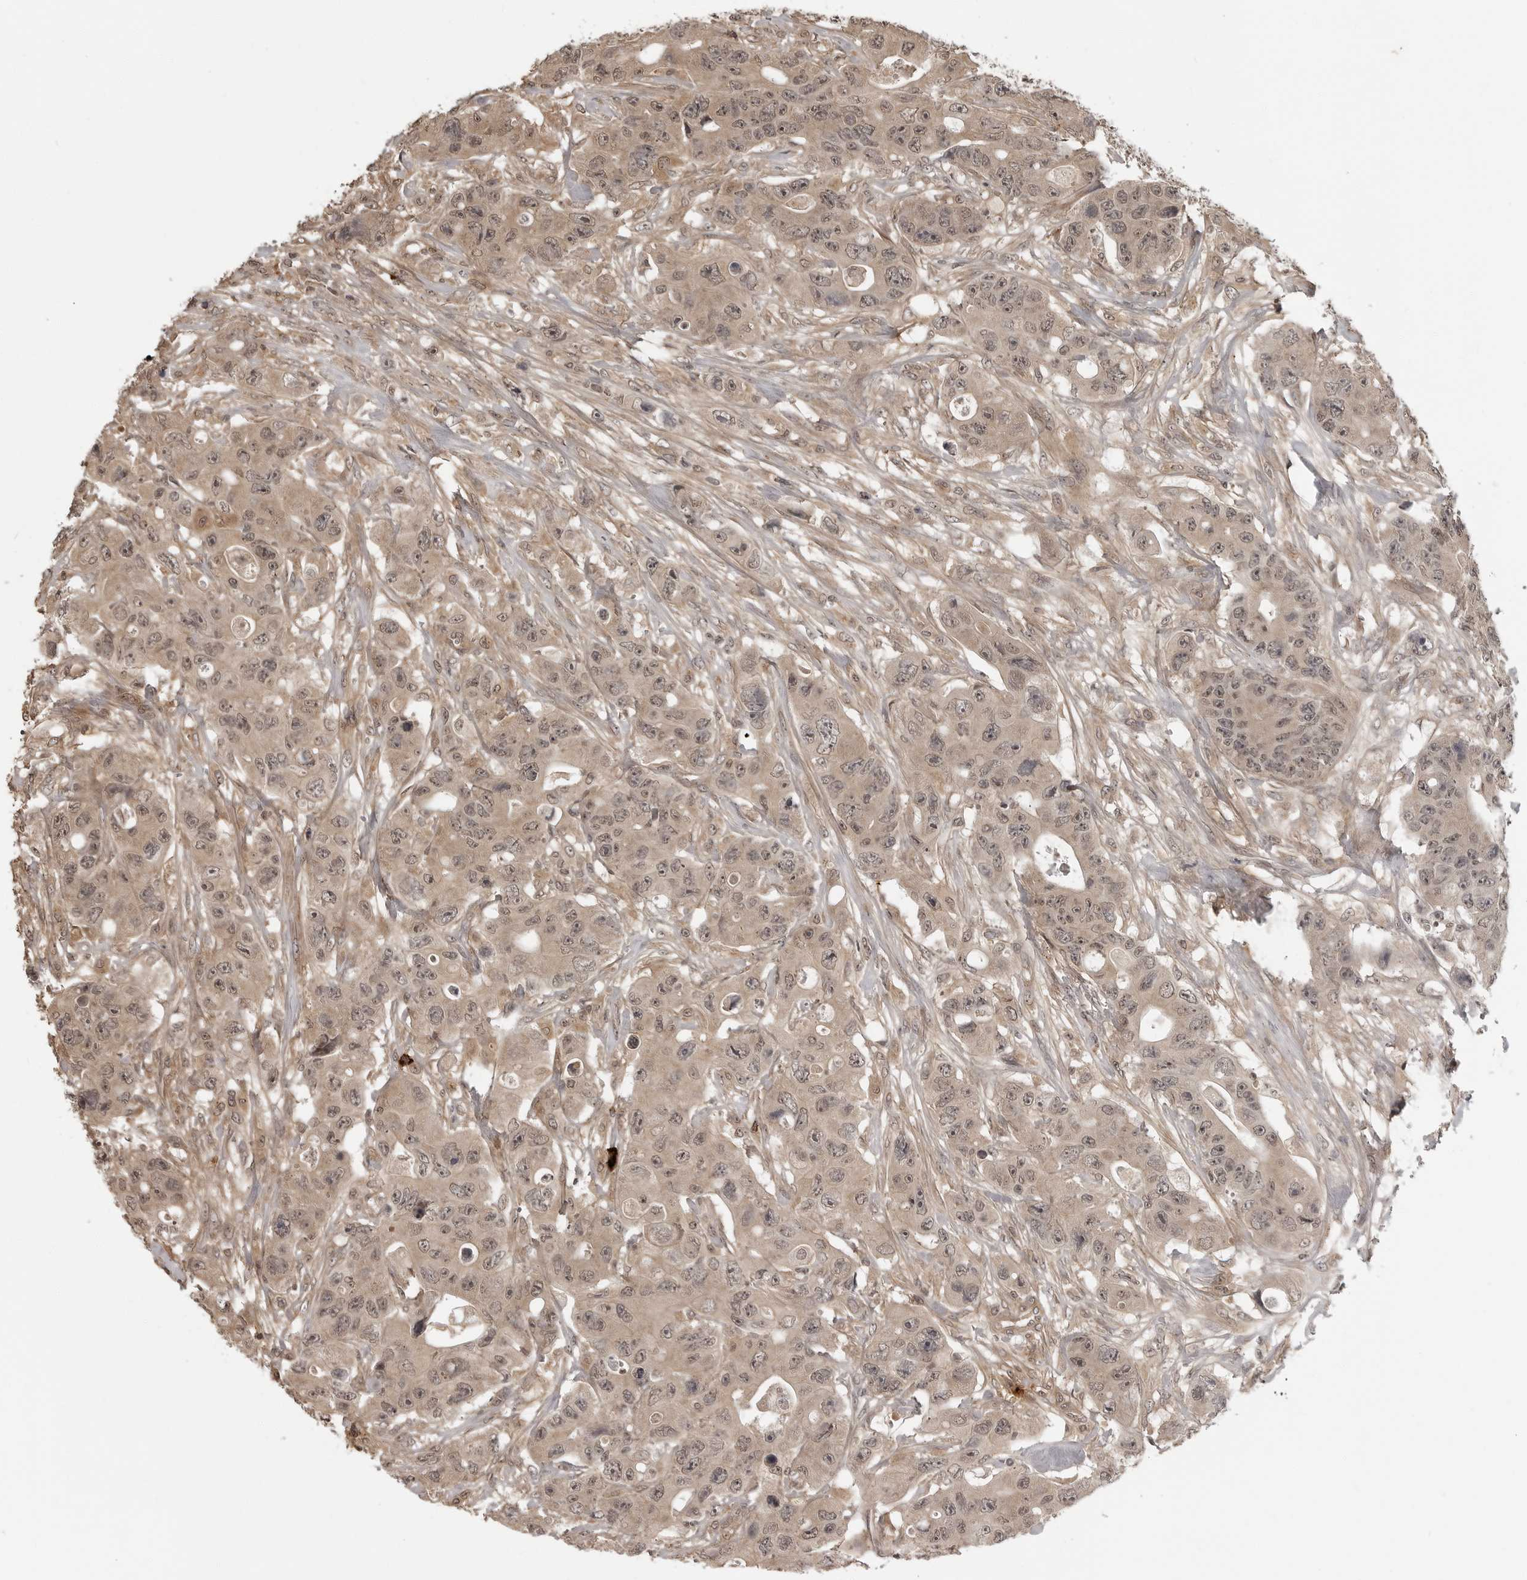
{"staining": {"intensity": "weak", "quantity": "25%-75%", "location": "cytoplasmic/membranous,nuclear"}, "tissue": "colorectal cancer", "cell_type": "Tumor cells", "image_type": "cancer", "snomed": [{"axis": "morphology", "description": "Adenocarcinoma, NOS"}, {"axis": "topography", "description": "Colon"}], "caption": "Immunohistochemistry (IHC) (DAB (3,3'-diaminobenzidine)) staining of human colorectal adenocarcinoma shows weak cytoplasmic/membranous and nuclear protein expression in approximately 25%-75% of tumor cells.", "gene": "IL24", "patient": {"sex": "female", "age": 46}}